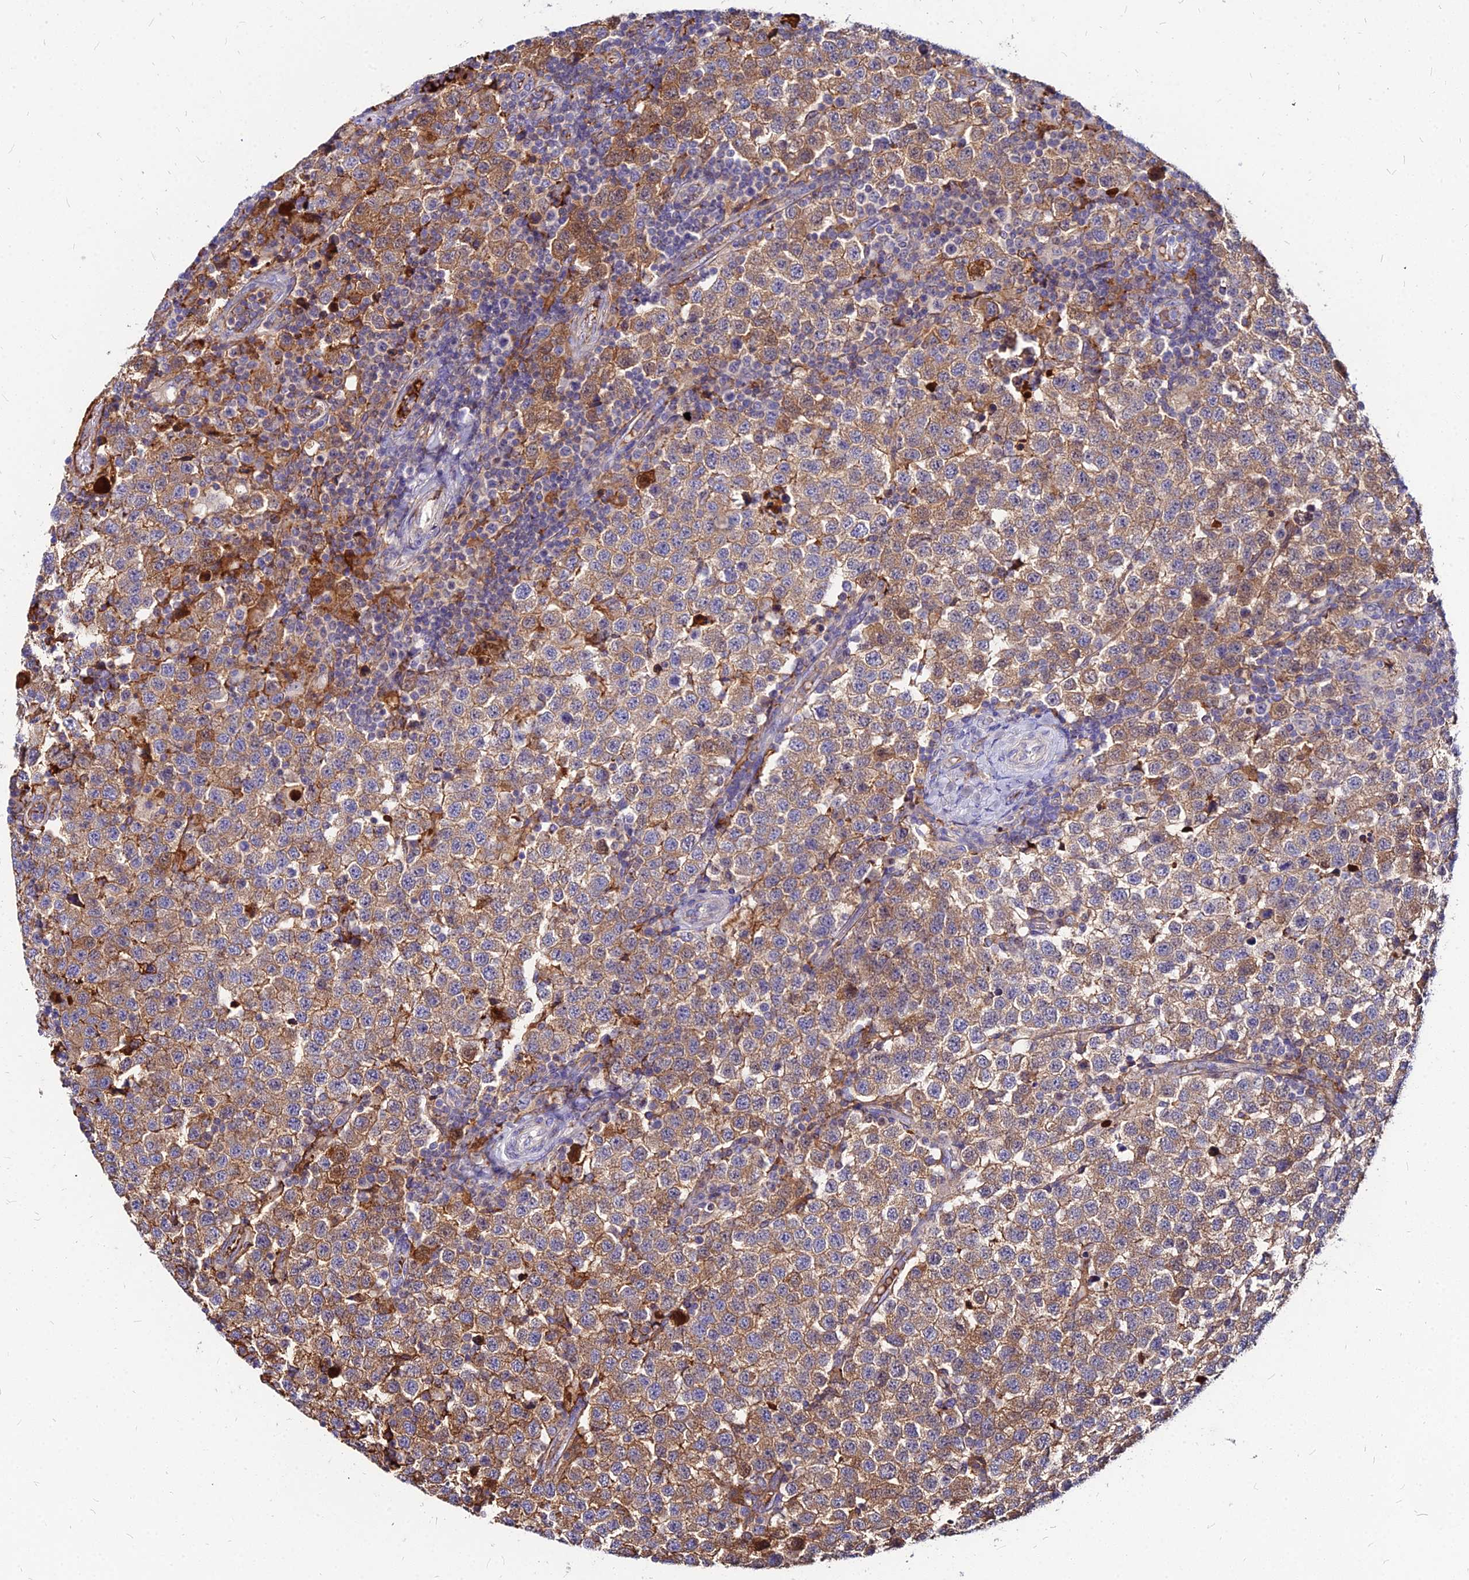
{"staining": {"intensity": "weak", "quantity": ">75%", "location": "cytoplasmic/membranous"}, "tissue": "testis cancer", "cell_type": "Tumor cells", "image_type": "cancer", "snomed": [{"axis": "morphology", "description": "Seminoma, NOS"}, {"axis": "topography", "description": "Testis"}], "caption": "DAB (3,3'-diaminobenzidine) immunohistochemical staining of human testis cancer (seminoma) shows weak cytoplasmic/membranous protein positivity in approximately >75% of tumor cells.", "gene": "ACSM6", "patient": {"sex": "male", "age": 34}}